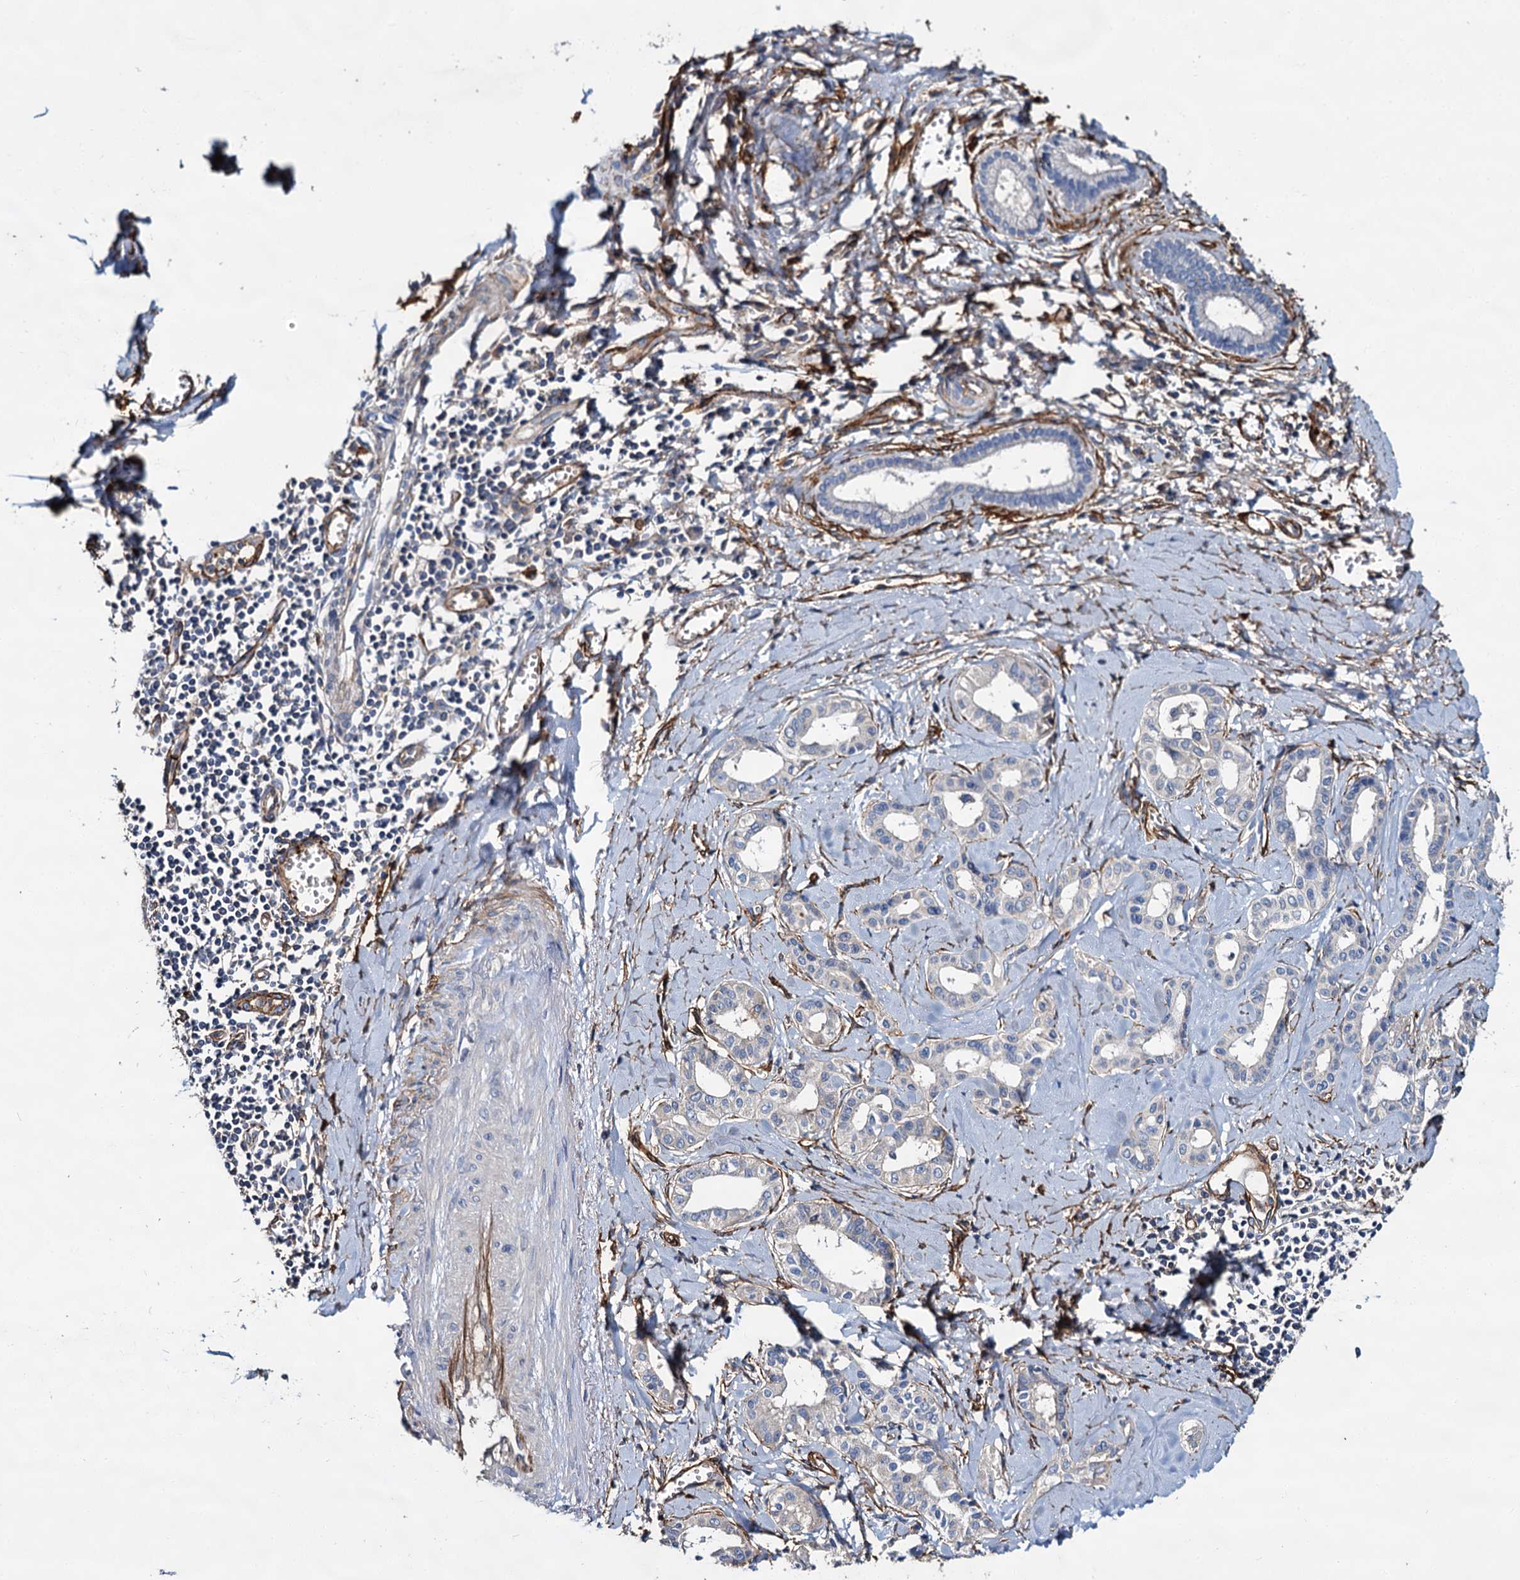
{"staining": {"intensity": "negative", "quantity": "none", "location": "none"}, "tissue": "liver cancer", "cell_type": "Tumor cells", "image_type": "cancer", "snomed": [{"axis": "morphology", "description": "Cholangiocarcinoma"}, {"axis": "topography", "description": "Liver"}], "caption": "Immunohistochemistry (IHC) histopathology image of human liver cancer (cholangiocarcinoma) stained for a protein (brown), which reveals no positivity in tumor cells. The staining was performed using DAB to visualize the protein expression in brown, while the nuclei were stained in blue with hematoxylin (Magnification: 20x).", "gene": "CACNA1C", "patient": {"sex": "female", "age": 77}}